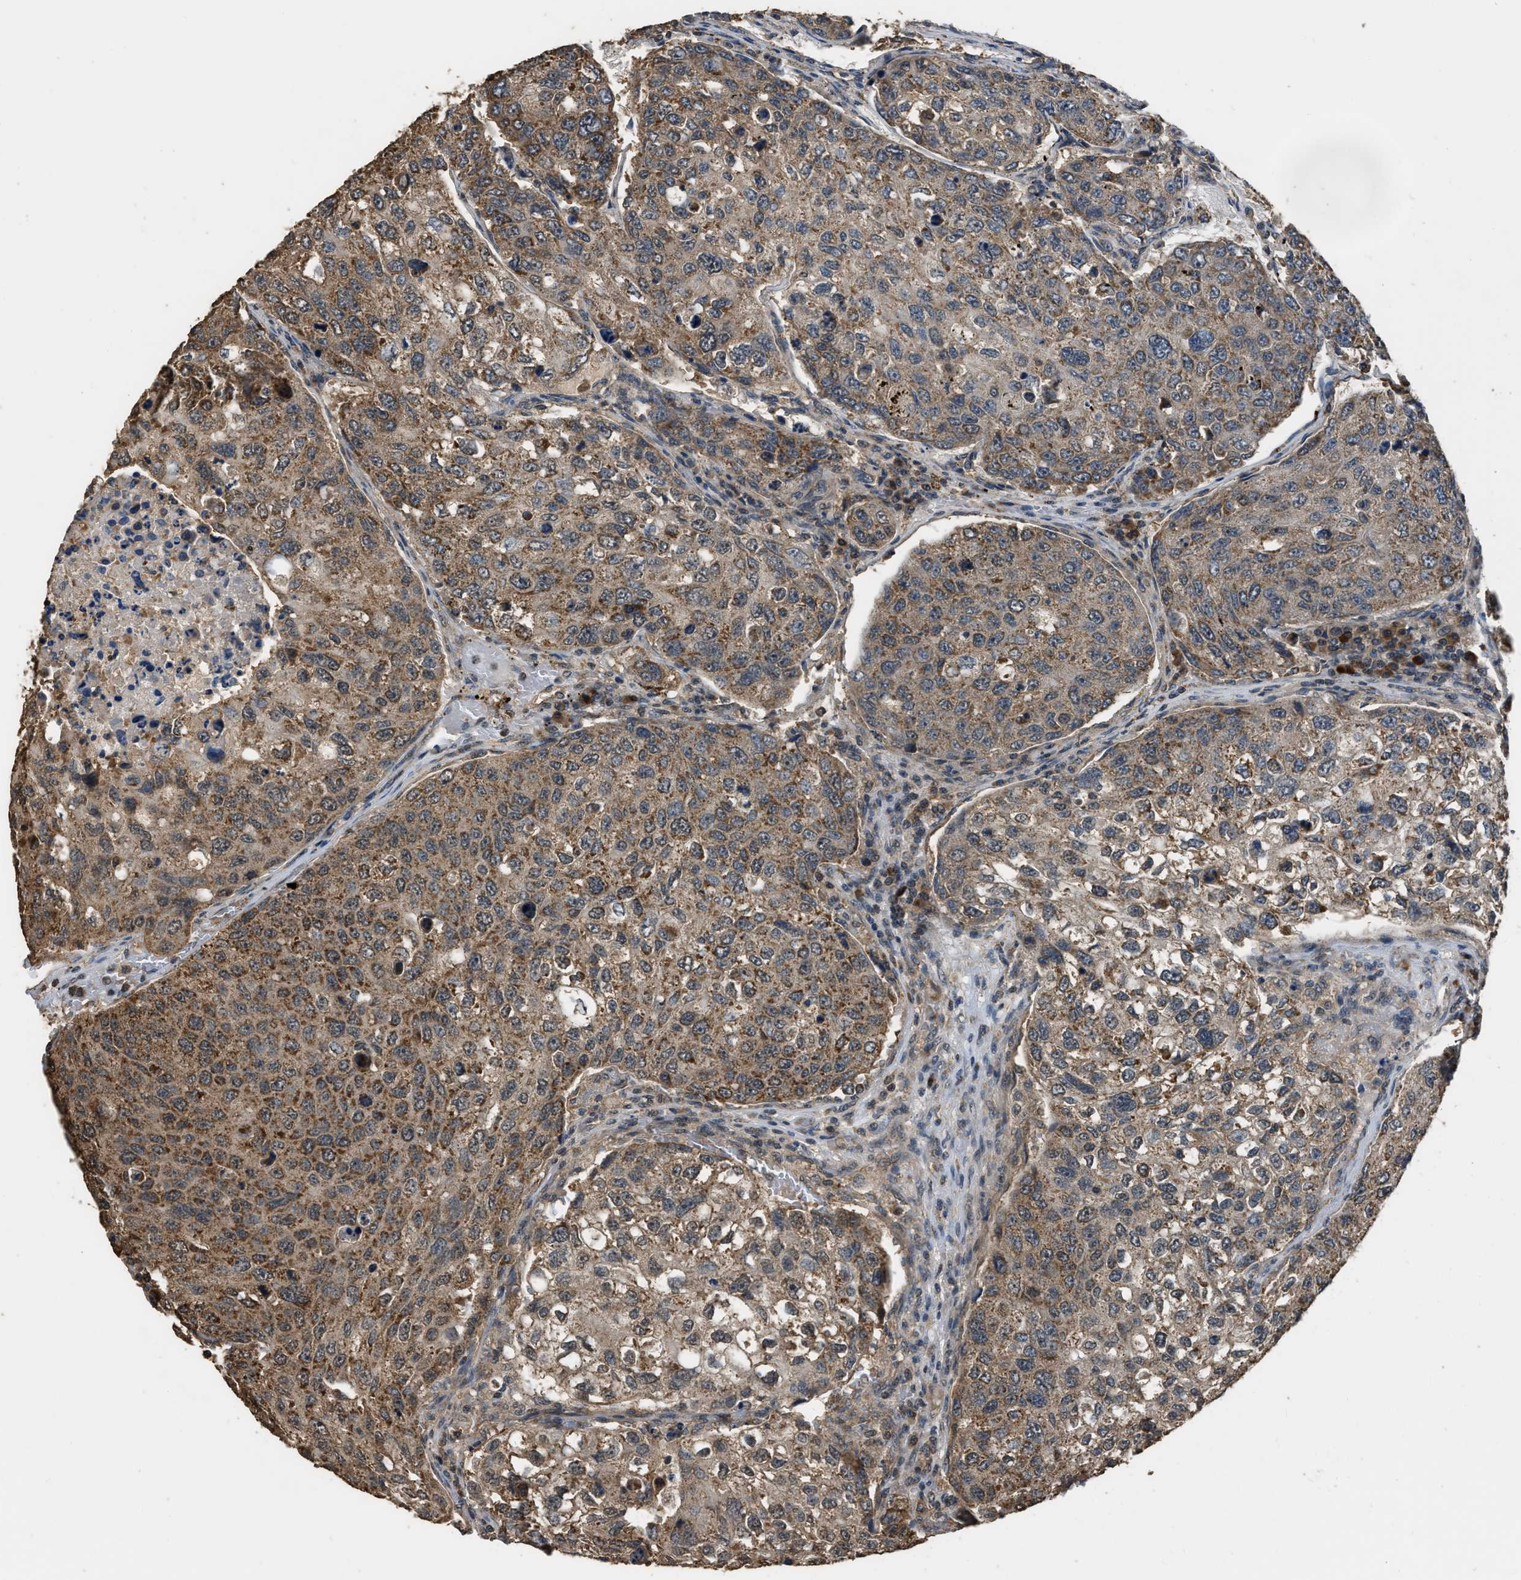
{"staining": {"intensity": "moderate", "quantity": ">75%", "location": "cytoplasmic/membranous"}, "tissue": "urothelial cancer", "cell_type": "Tumor cells", "image_type": "cancer", "snomed": [{"axis": "morphology", "description": "Urothelial carcinoma, High grade"}, {"axis": "topography", "description": "Lymph node"}, {"axis": "topography", "description": "Urinary bladder"}], "caption": "Tumor cells exhibit medium levels of moderate cytoplasmic/membranous positivity in about >75% of cells in human urothelial cancer.", "gene": "DENND6B", "patient": {"sex": "male", "age": 51}}